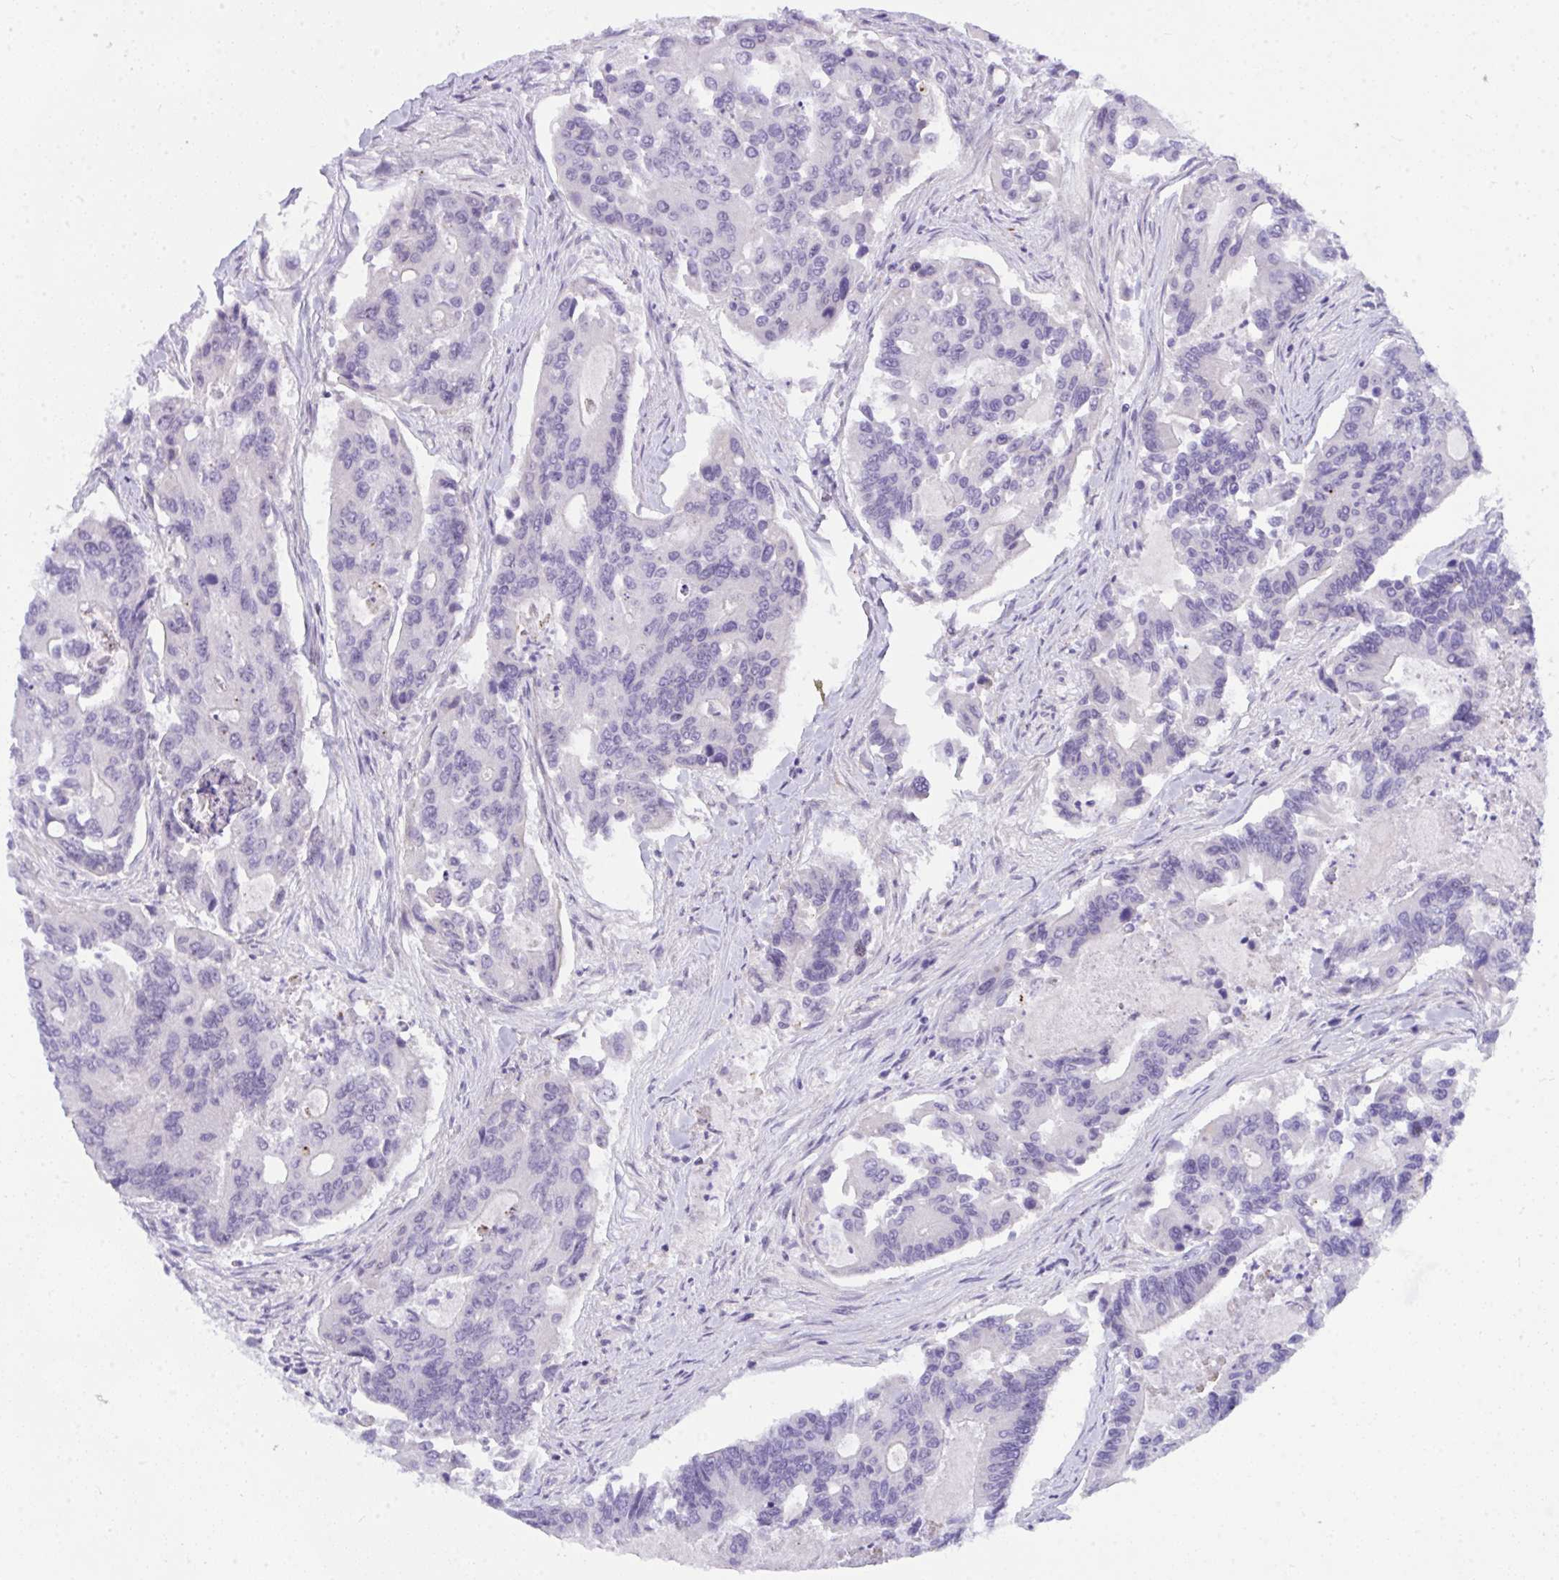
{"staining": {"intensity": "negative", "quantity": "none", "location": "none"}, "tissue": "colorectal cancer", "cell_type": "Tumor cells", "image_type": "cancer", "snomed": [{"axis": "morphology", "description": "Adenocarcinoma, NOS"}, {"axis": "topography", "description": "Colon"}], "caption": "The IHC micrograph has no significant staining in tumor cells of colorectal adenocarcinoma tissue. (DAB (3,3'-diaminobenzidine) IHC, high magnification).", "gene": "NFXL1", "patient": {"sex": "female", "age": 67}}